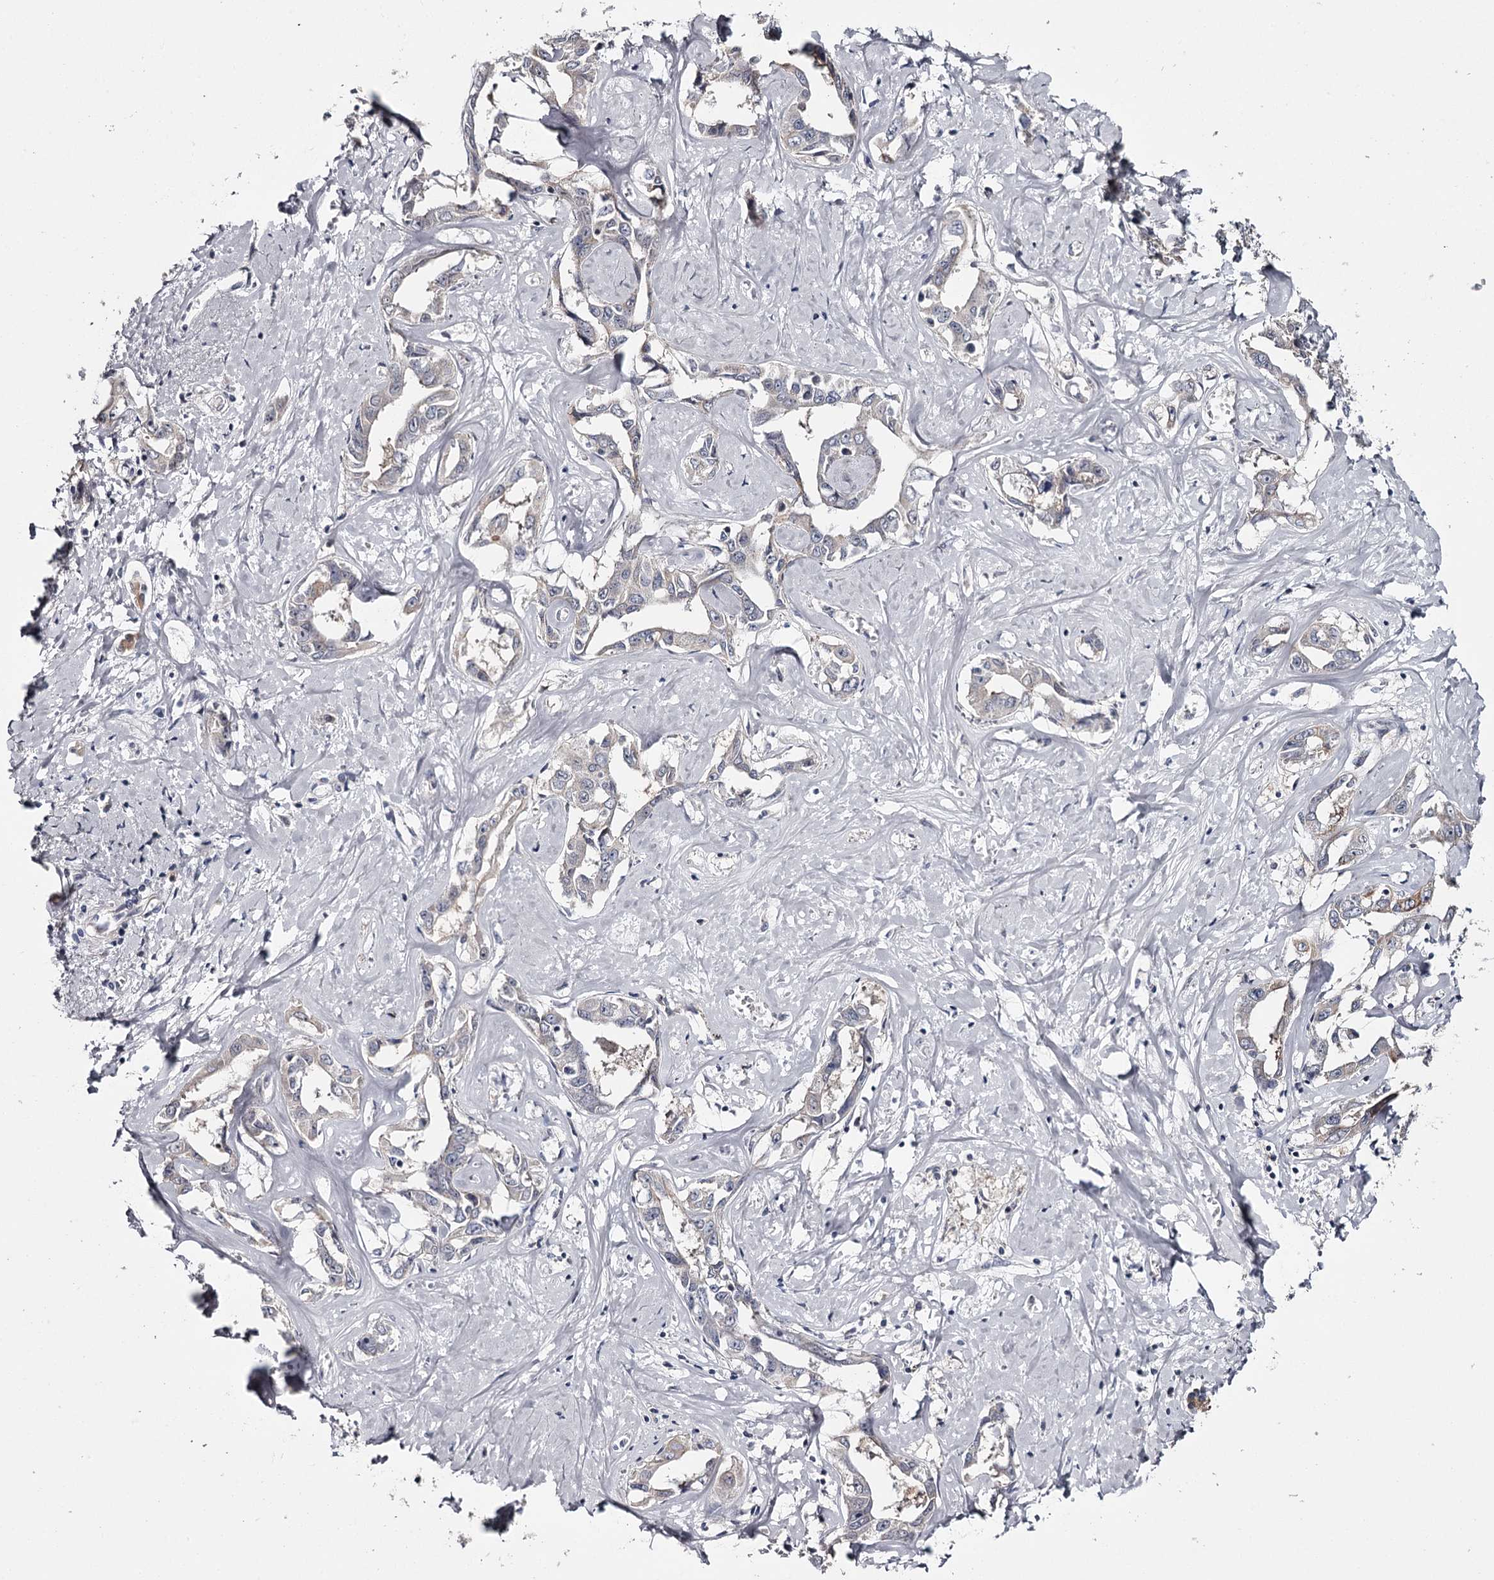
{"staining": {"intensity": "negative", "quantity": "none", "location": "none"}, "tissue": "liver cancer", "cell_type": "Tumor cells", "image_type": "cancer", "snomed": [{"axis": "morphology", "description": "Cholangiocarcinoma"}, {"axis": "topography", "description": "Liver"}], "caption": "There is no significant staining in tumor cells of liver cancer (cholangiocarcinoma). Nuclei are stained in blue.", "gene": "GTSF1", "patient": {"sex": "male", "age": 59}}